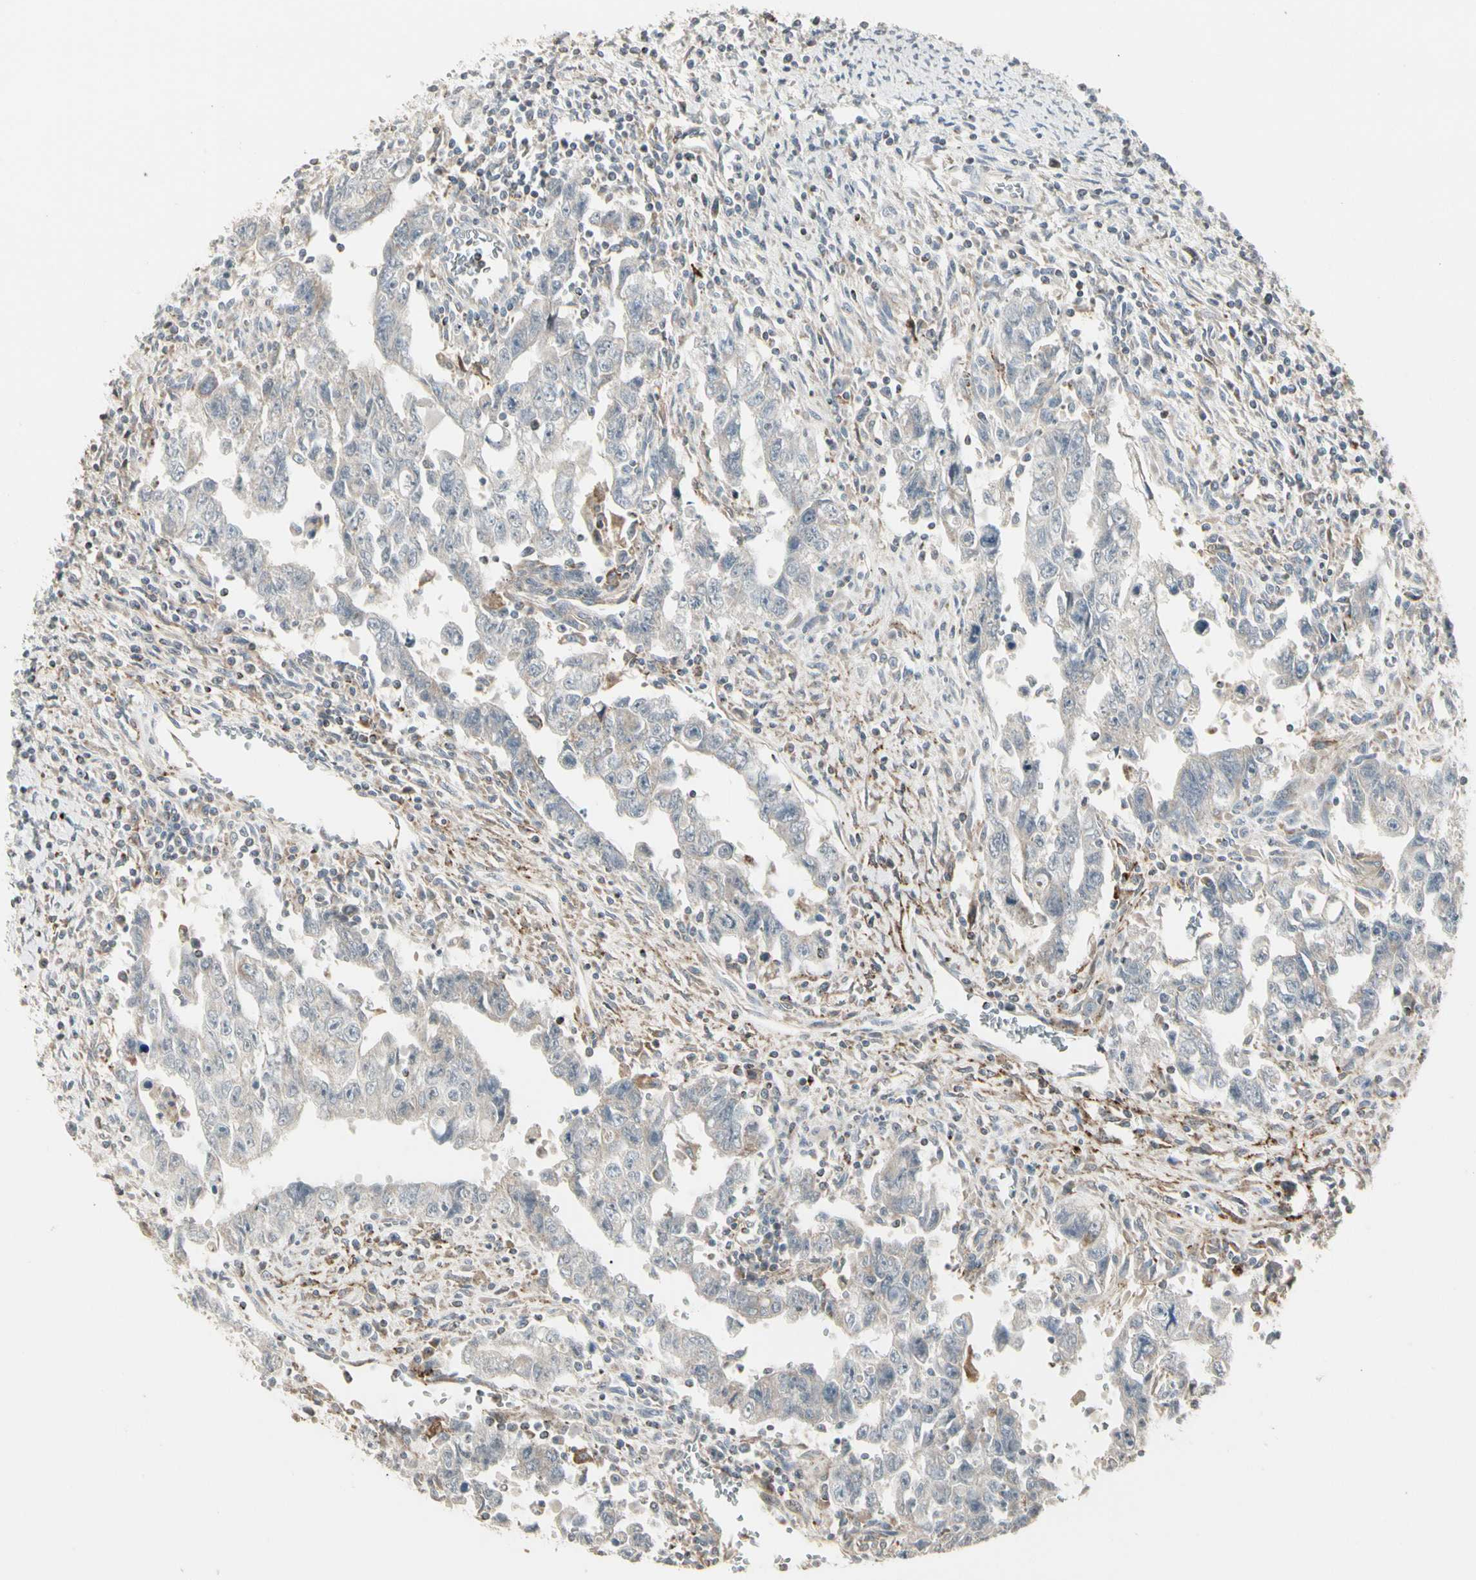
{"staining": {"intensity": "weak", "quantity": ">75%", "location": "cytoplasmic/membranous"}, "tissue": "testis cancer", "cell_type": "Tumor cells", "image_type": "cancer", "snomed": [{"axis": "morphology", "description": "Carcinoma, Embryonal, NOS"}, {"axis": "topography", "description": "Testis"}], "caption": "There is low levels of weak cytoplasmic/membranous expression in tumor cells of embryonal carcinoma (testis), as demonstrated by immunohistochemical staining (brown color).", "gene": "TMEM176A", "patient": {"sex": "male", "age": 28}}